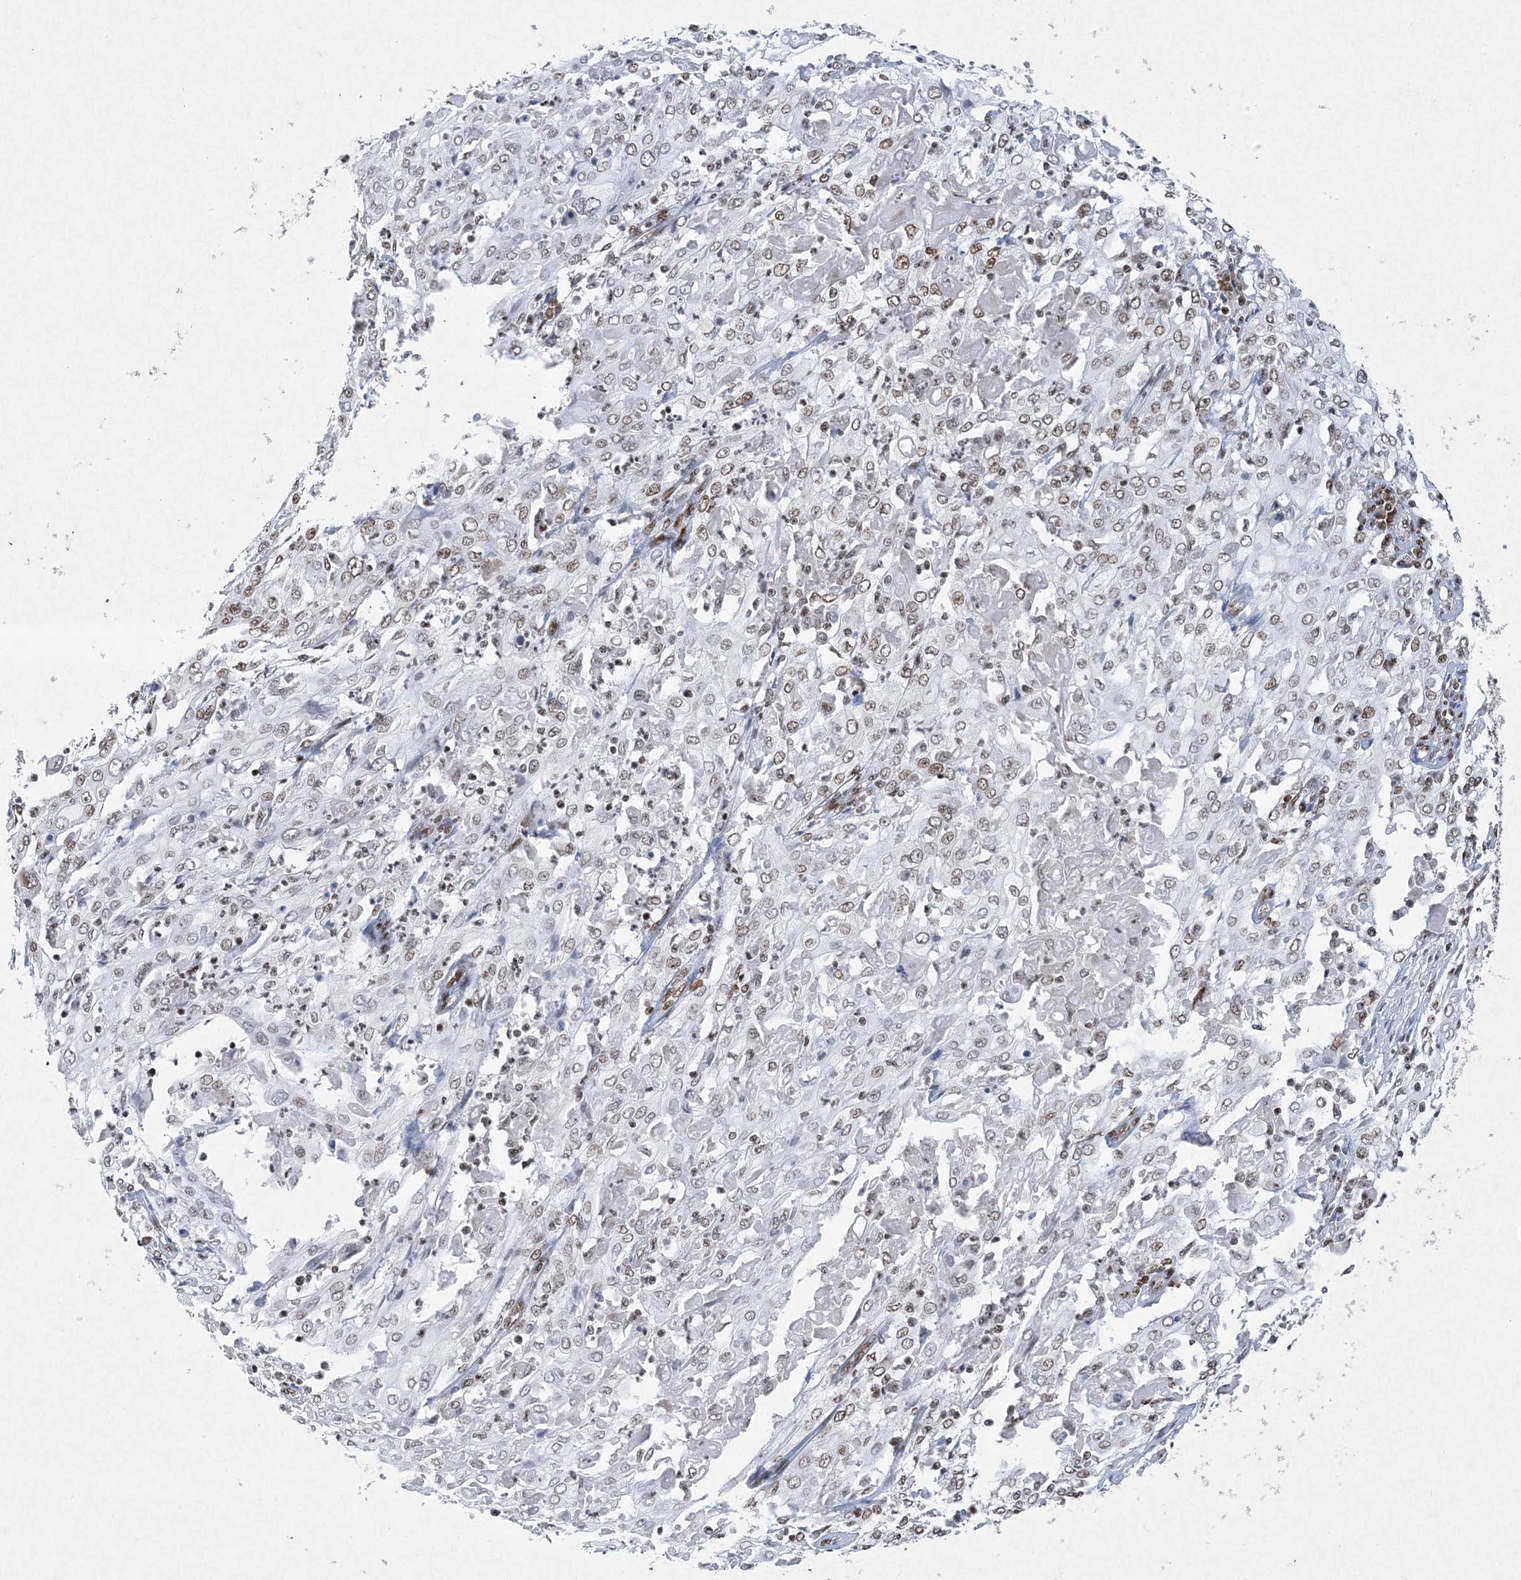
{"staining": {"intensity": "weak", "quantity": ">75%", "location": "nuclear"}, "tissue": "cervical cancer", "cell_type": "Tumor cells", "image_type": "cancer", "snomed": [{"axis": "morphology", "description": "Squamous cell carcinoma, NOS"}, {"axis": "topography", "description": "Cervix"}], "caption": "DAB (3,3'-diaminobenzidine) immunohistochemical staining of human cervical cancer (squamous cell carcinoma) reveals weak nuclear protein expression in about >75% of tumor cells.", "gene": "PKNOX2", "patient": {"sex": "female", "age": 39}}